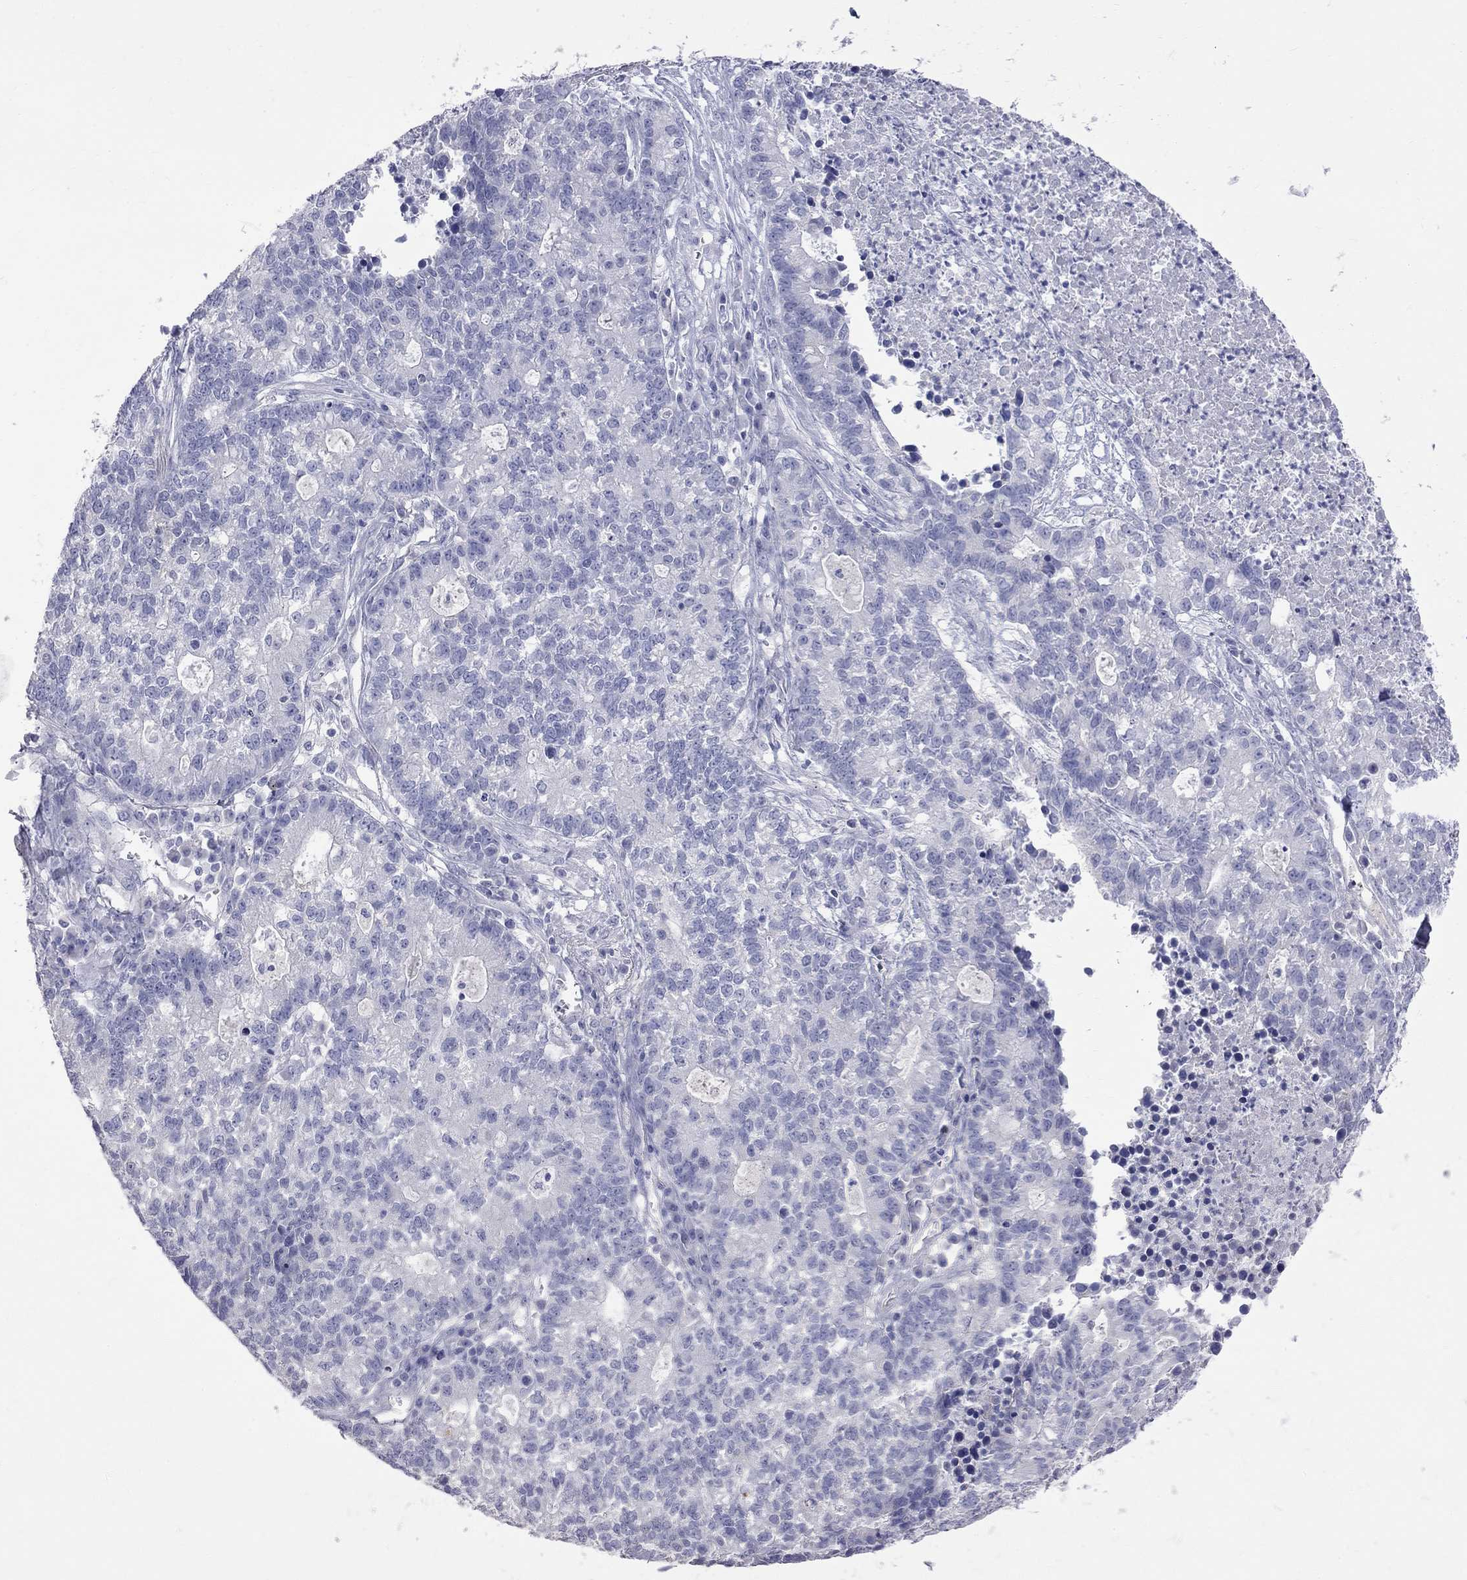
{"staining": {"intensity": "negative", "quantity": "none", "location": "none"}, "tissue": "lung cancer", "cell_type": "Tumor cells", "image_type": "cancer", "snomed": [{"axis": "morphology", "description": "Adenocarcinoma, NOS"}, {"axis": "topography", "description": "Lung"}], "caption": "A high-resolution image shows immunohistochemistry (IHC) staining of lung cancer (adenocarcinoma), which exhibits no significant expression in tumor cells. (DAB (3,3'-diaminobenzidine) immunohistochemistry with hematoxylin counter stain).", "gene": "KCND2", "patient": {"sex": "male", "age": 57}}